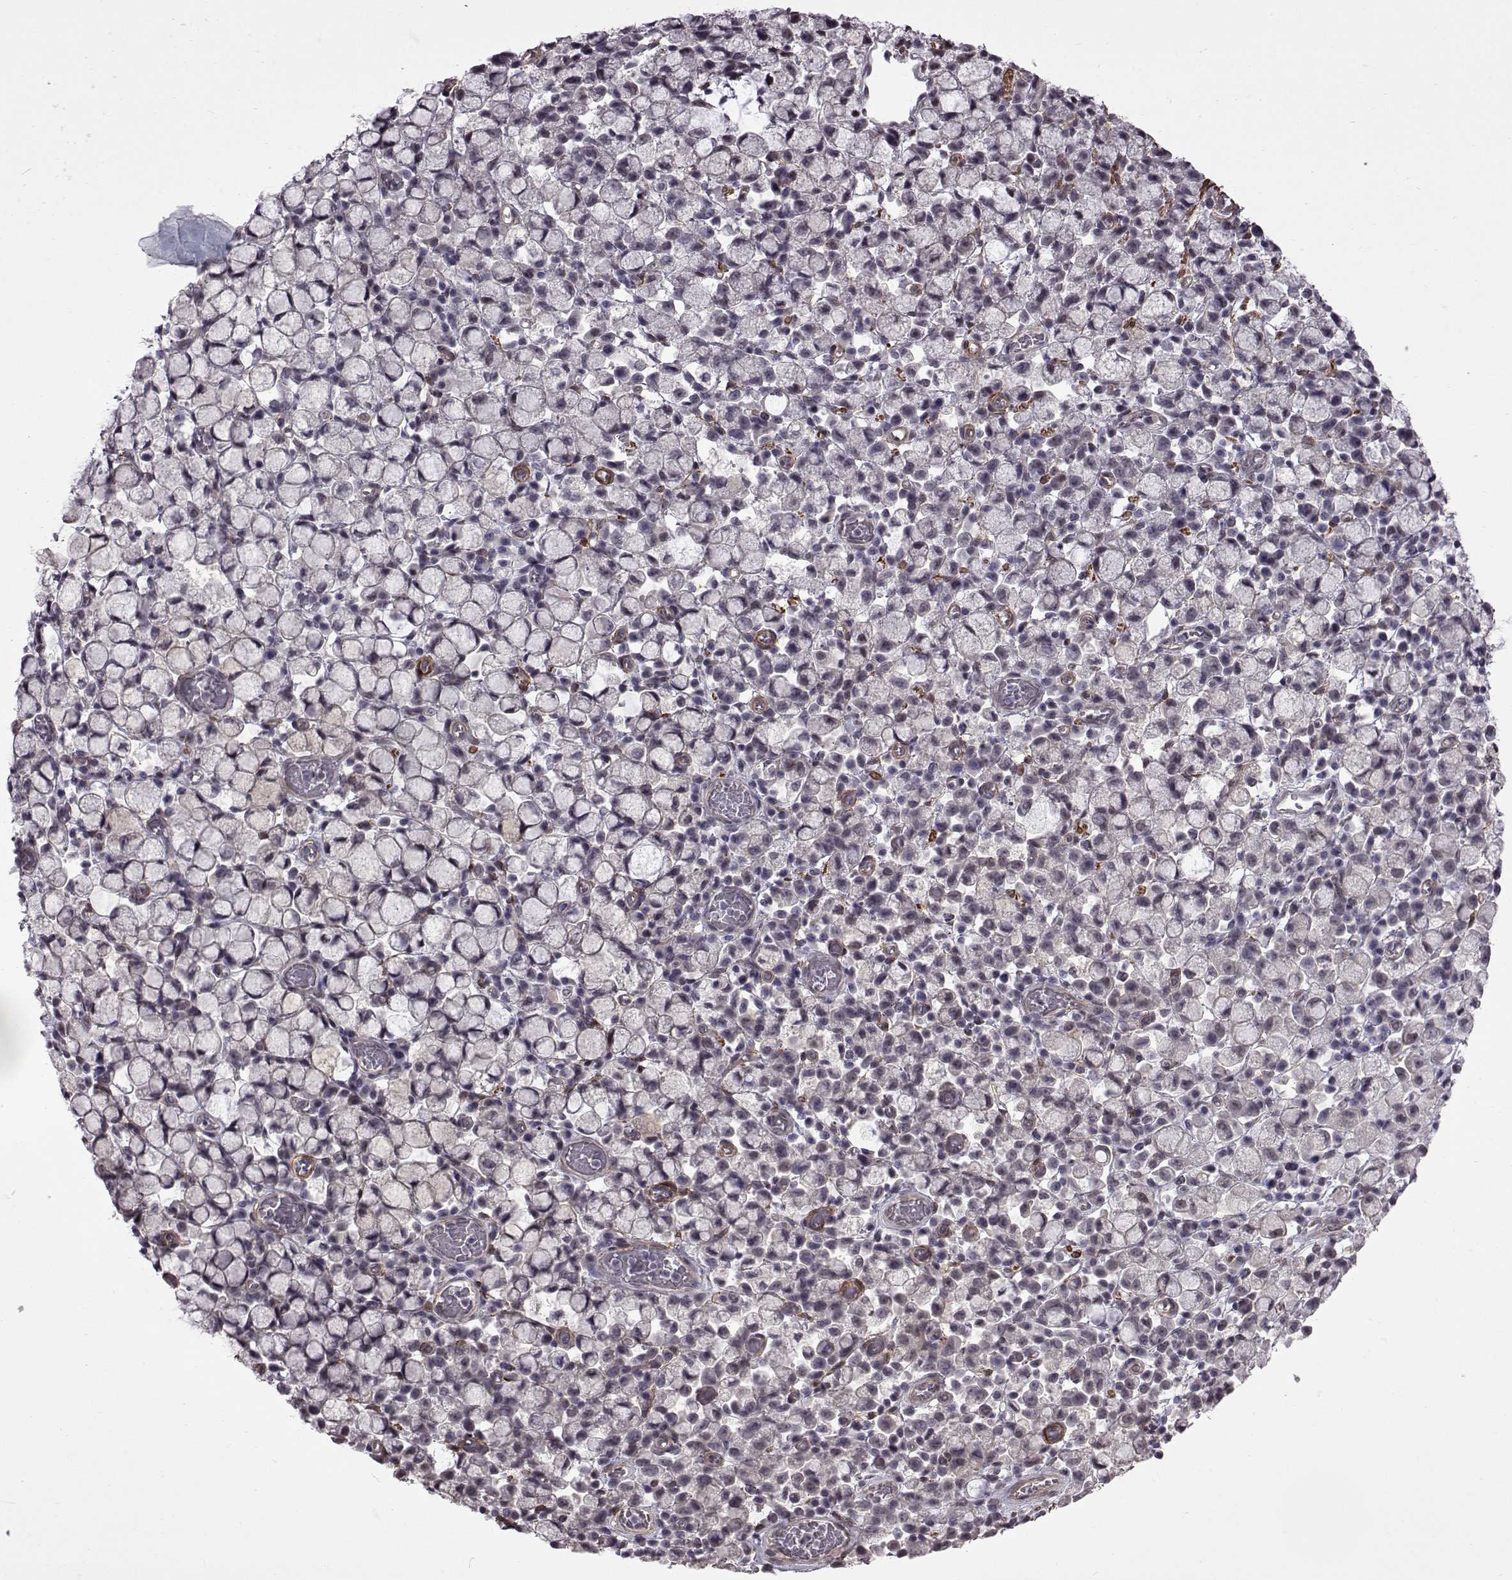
{"staining": {"intensity": "negative", "quantity": "none", "location": "none"}, "tissue": "stomach cancer", "cell_type": "Tumor cells", "image_type": "cancer", "snomed": [{"axis": "morphology", "description": "Adenocarcinoma, NOS"}, {"axis": "topography", "description": "Stomach"}], "caption": "Immunohistochemistry (IHC) of stomach cancer displays no expression in tumor cells.", "gene": "SYNPO2", "patient": {"sex": "male", "age": 58}}